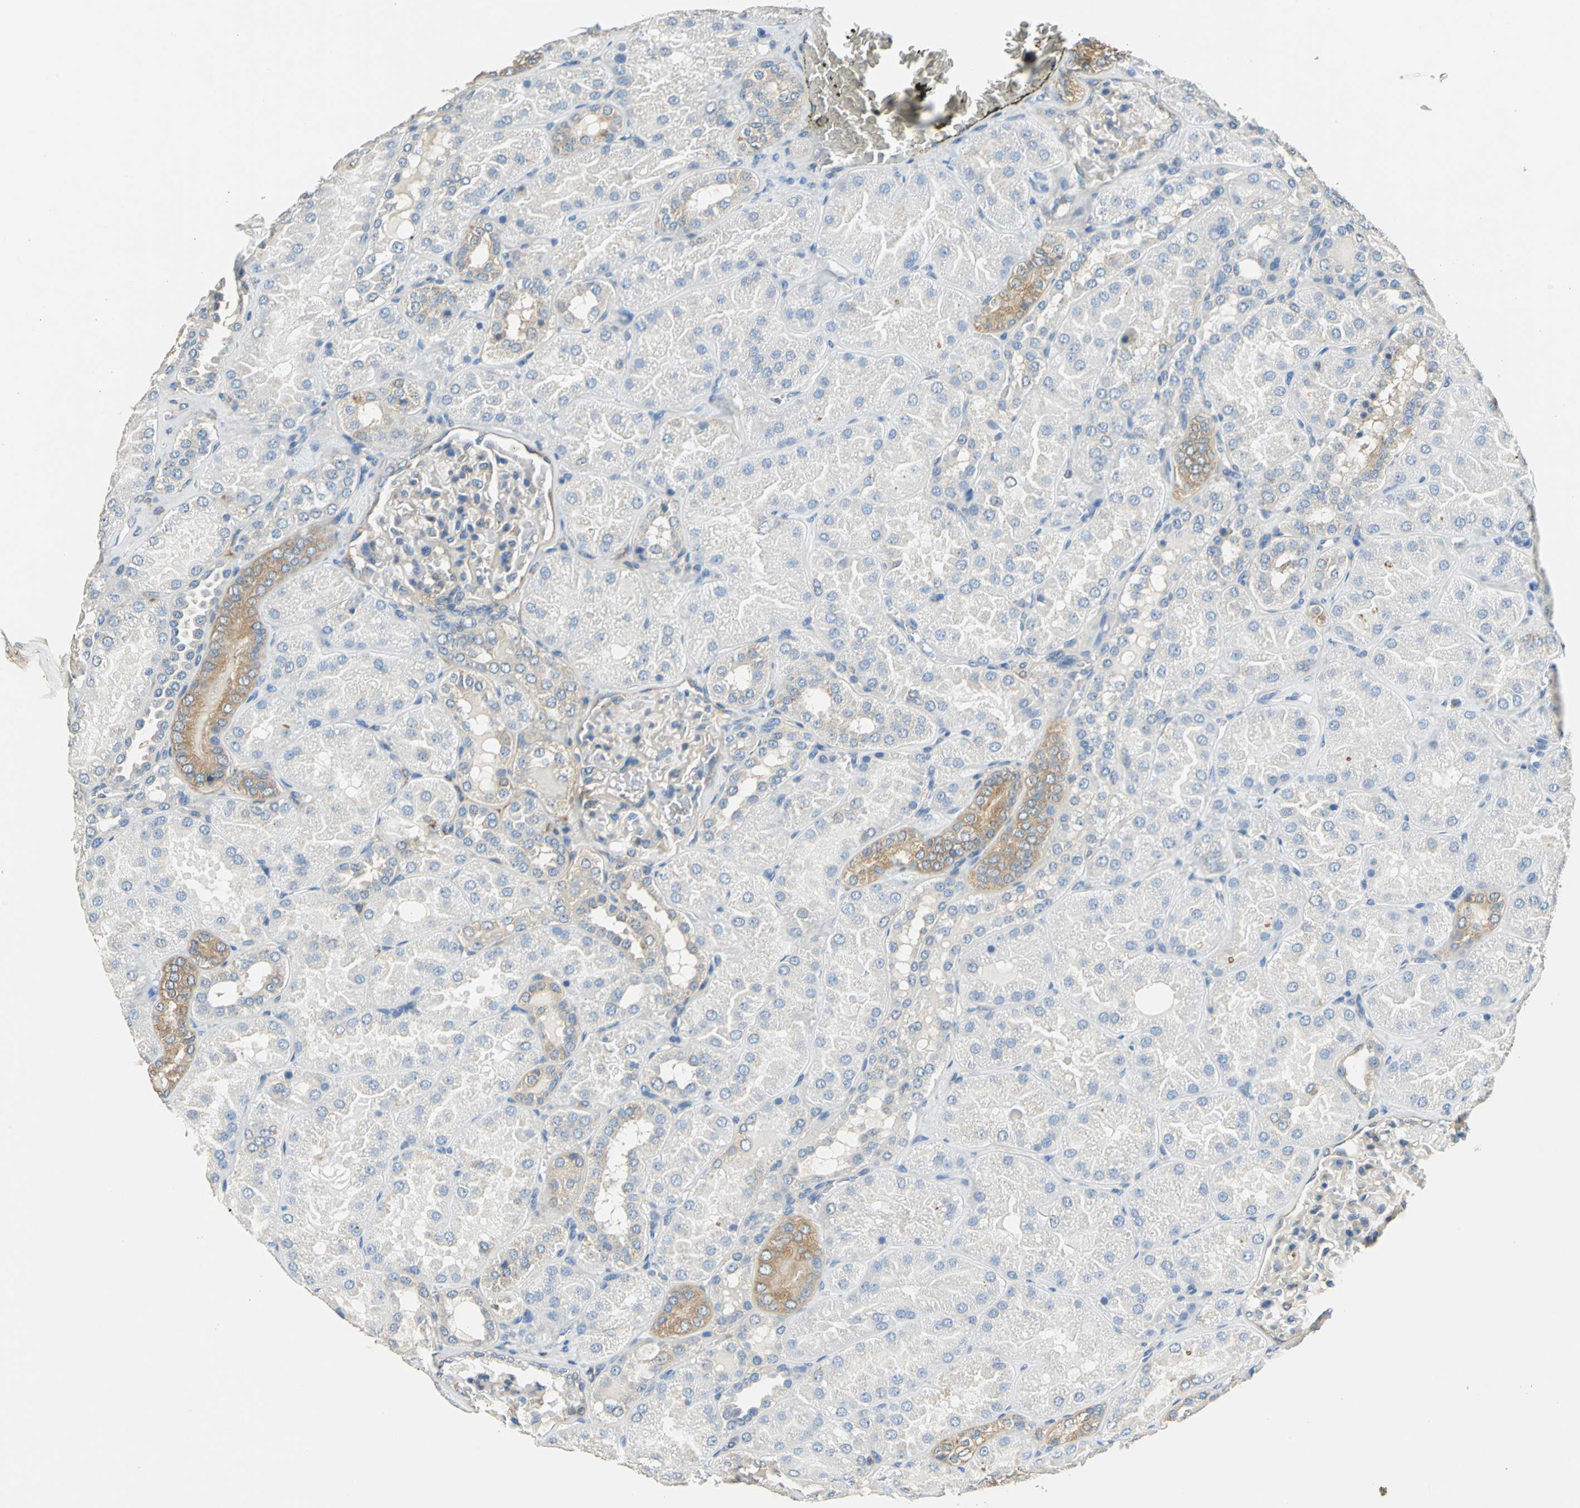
{"staining": {"intensity": "negative", "quantity": "none", "location": "none"}, "tissue": "kidney", "cell_type": "Cells in glomeruli", "image_type": "normal", "snomed": [{"axis": "morphology", "description": "Normal tissue, NOS"}, {"axis": "topography", "description": "Kidney"}], "caption": "DAB immunohistochemical staining of unremarkable human kidney demonstrates no significant staining in cells in glomeruli.", "gene": "PRKCA", "patient": {"sex": "male", "age": 28}}